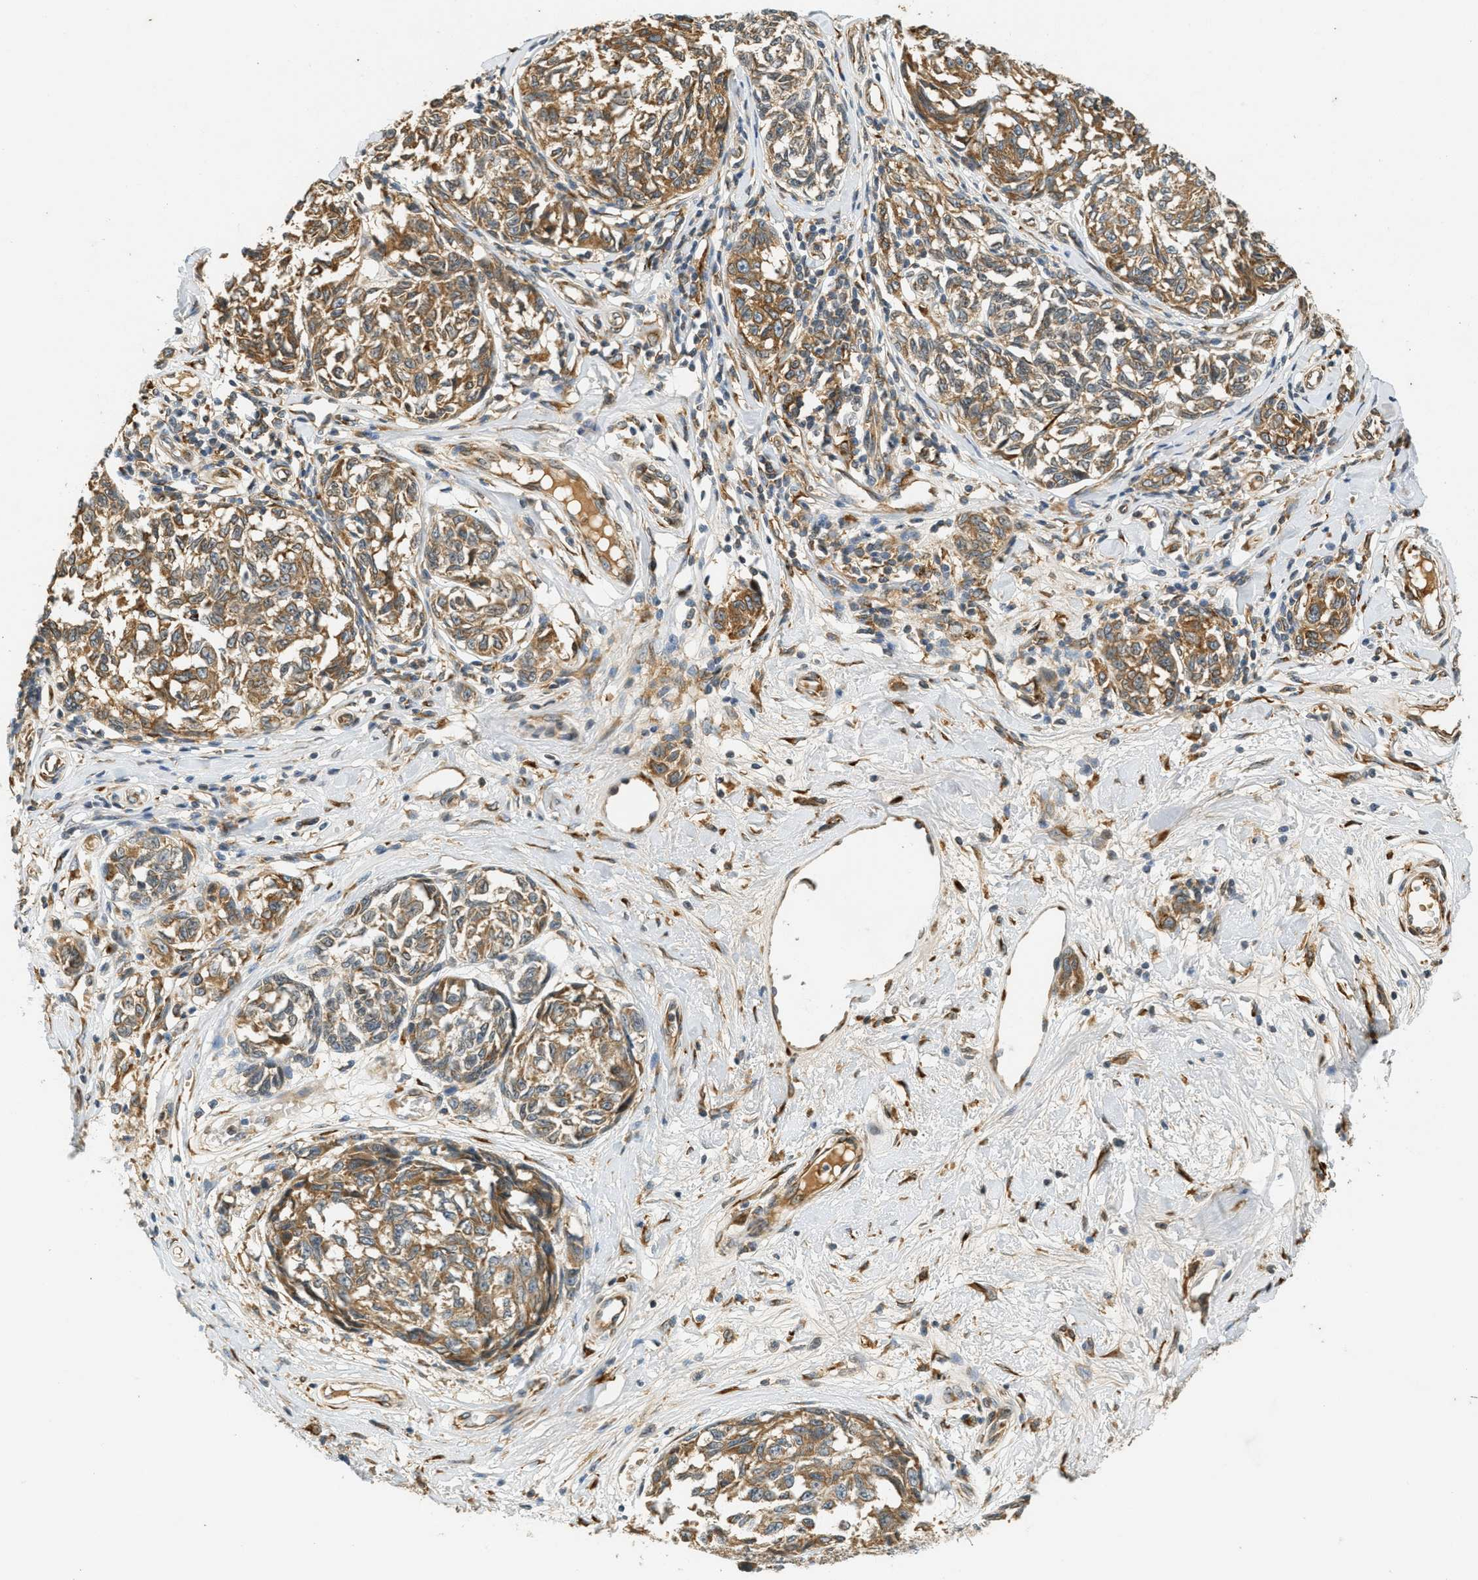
{"staining": {"intensity": "moderate", "quantity": ">75%", "location": "cytoplasmic/membranous"}, "tissue": "melanoma", "cell_type": "Tumor cells", "image_type": "cancer", "snomed": [{"axis": "morphology", "description": "Malignant melanoma, NOS"}, {"axis": "topography", "description": "Skin"}], "caption": "High-magnification brightfield microscopy of melanoma stained with DAB (brown) and counterstained with hematoxylin (blue). tumor cells exhibit moderate cytoplasmic/membranous staining is present in approximately>75% of cells.", "gene": "PDK1", "patient": {"sex": "female", "age": 64}}